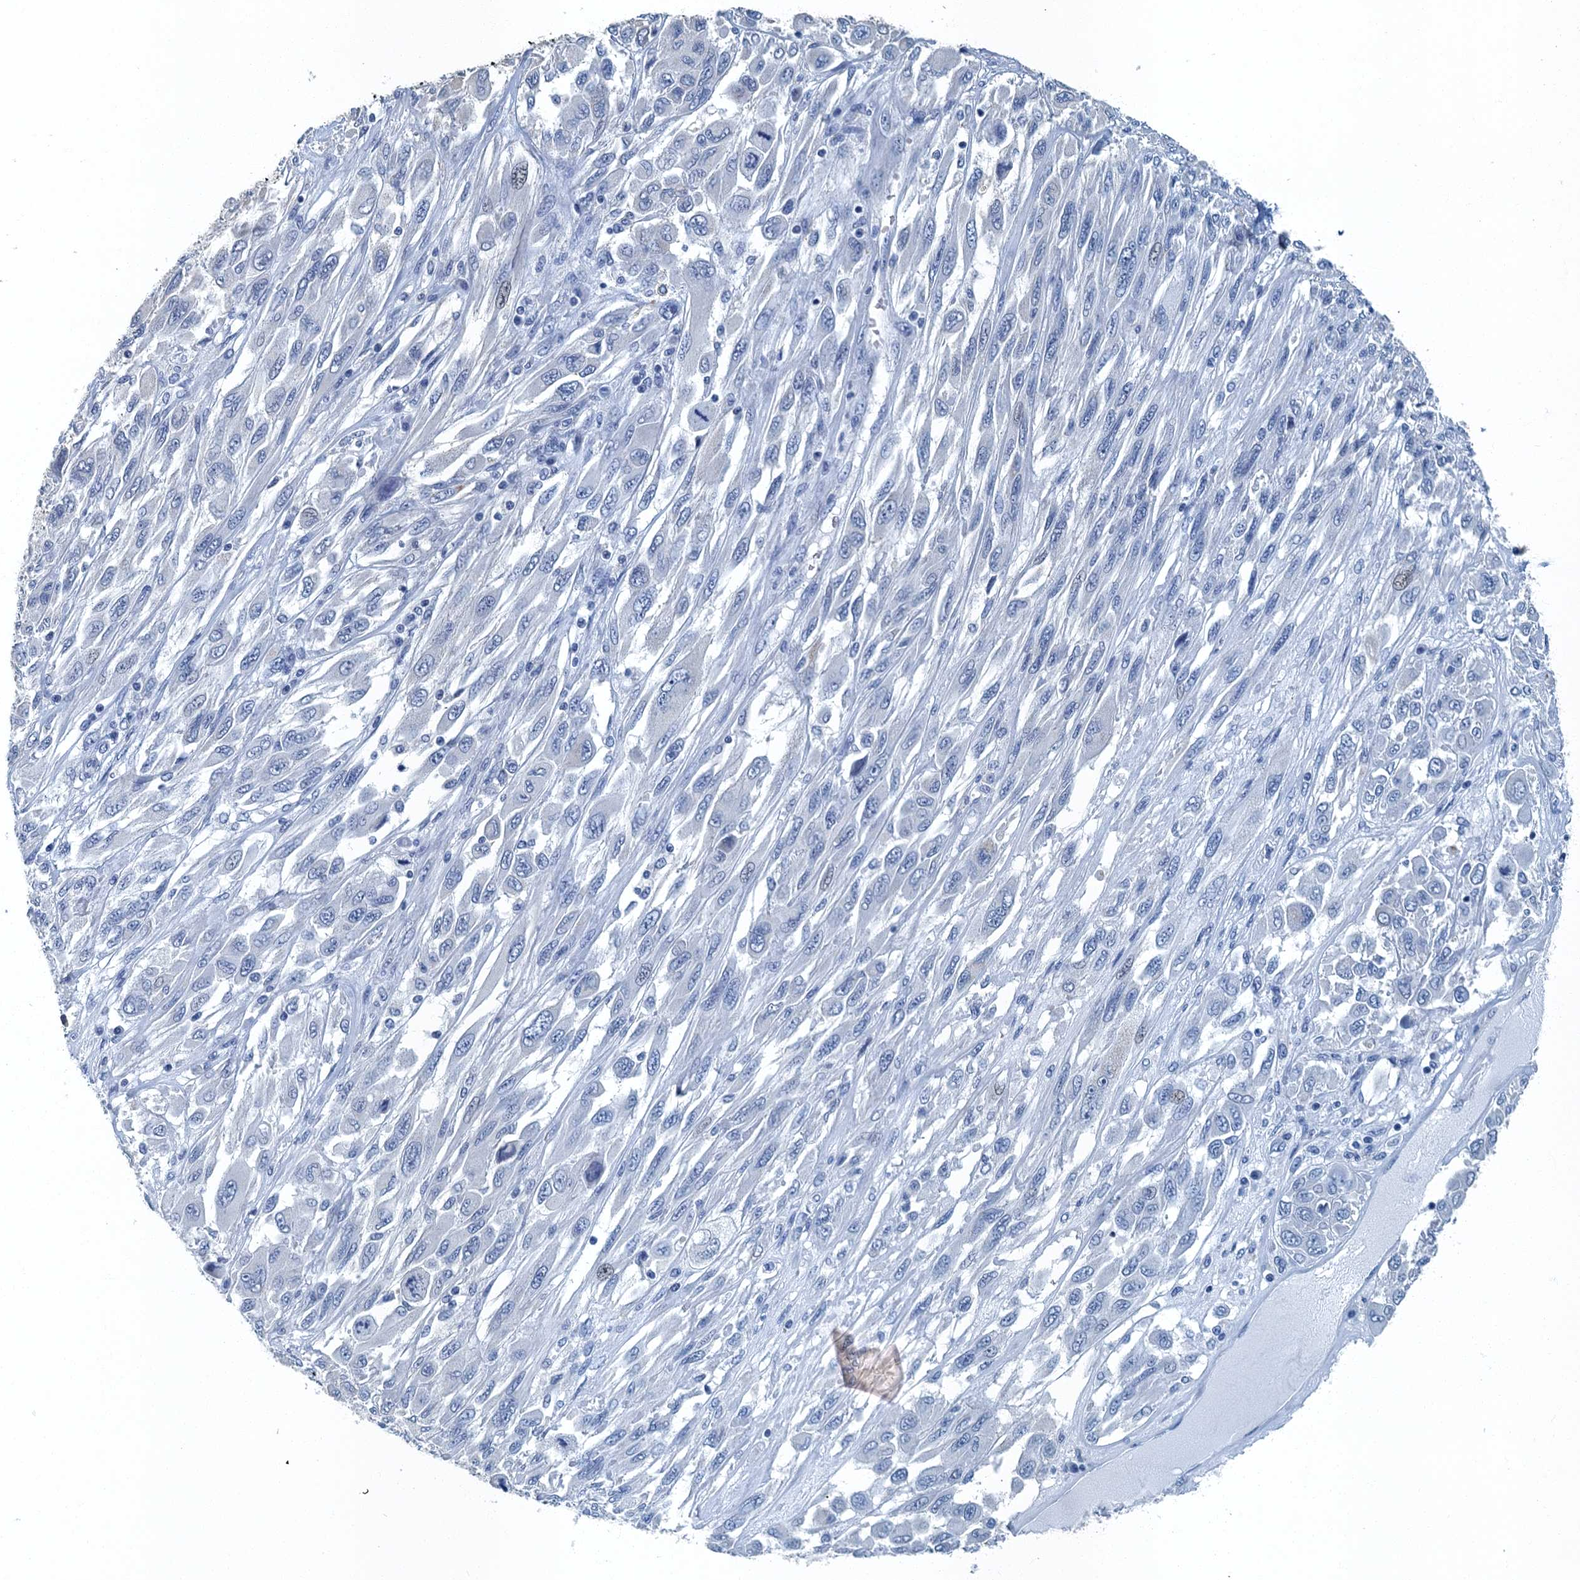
{"staining": {"intensity": "negative", "quantity": "none", "location": "none"}, "tissue": "melanoma", "cell_type": "Tumor cells", "image_type": "cancer", "snomed": [{"axis": "morphology", "description": "Malignant melanoma, NOS"}, {"axis": "topography", "description": "Skin"}], "caption": "There is no significant staining in tumor cells of malignant melanoma.", "gene": "GADL1", "patient": {"sex": "female", "age": 91}}